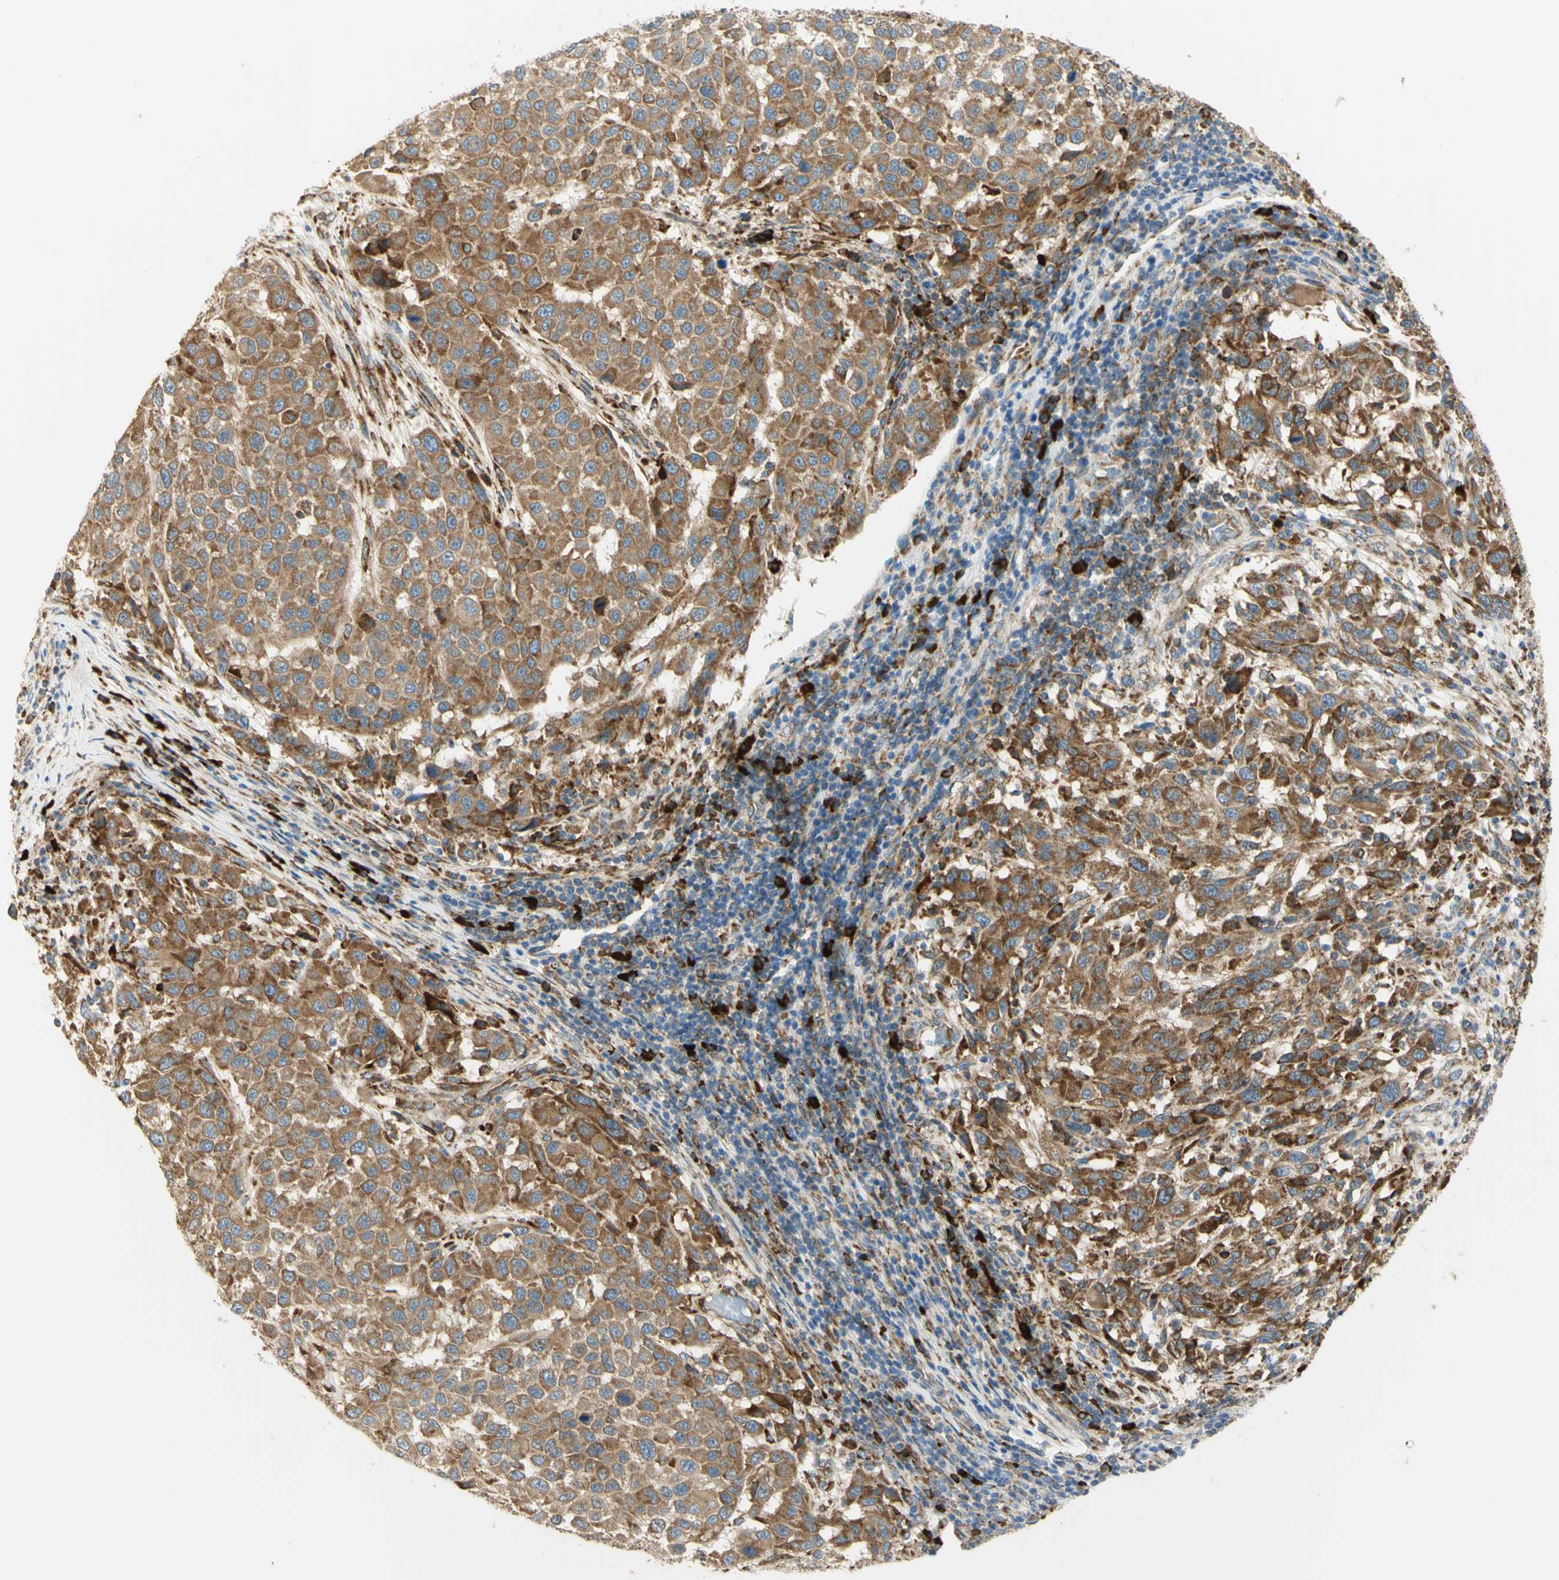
{"staining": {"intensity": "moderate", "quantity": ">75%", "location": "cytoplasmic/membranous"}, "tissue": "melanoma", "cell_type": "Tumor cells", "image_type": "cancer", "snomed": [{"axis": "morphology", "description": "Malignant melanoma, Metastatic site"}, {"axis": "topography", "description": "Lymph node"}], "caption": "Malignant melanoma (metastatic site) stained with a brown dye reveals moderate cytoplasmic/membranous positive positivity in approximately >75% of tumor cells.", "gene": "MANF", "patient": {"sex": "male", "age": 61}}